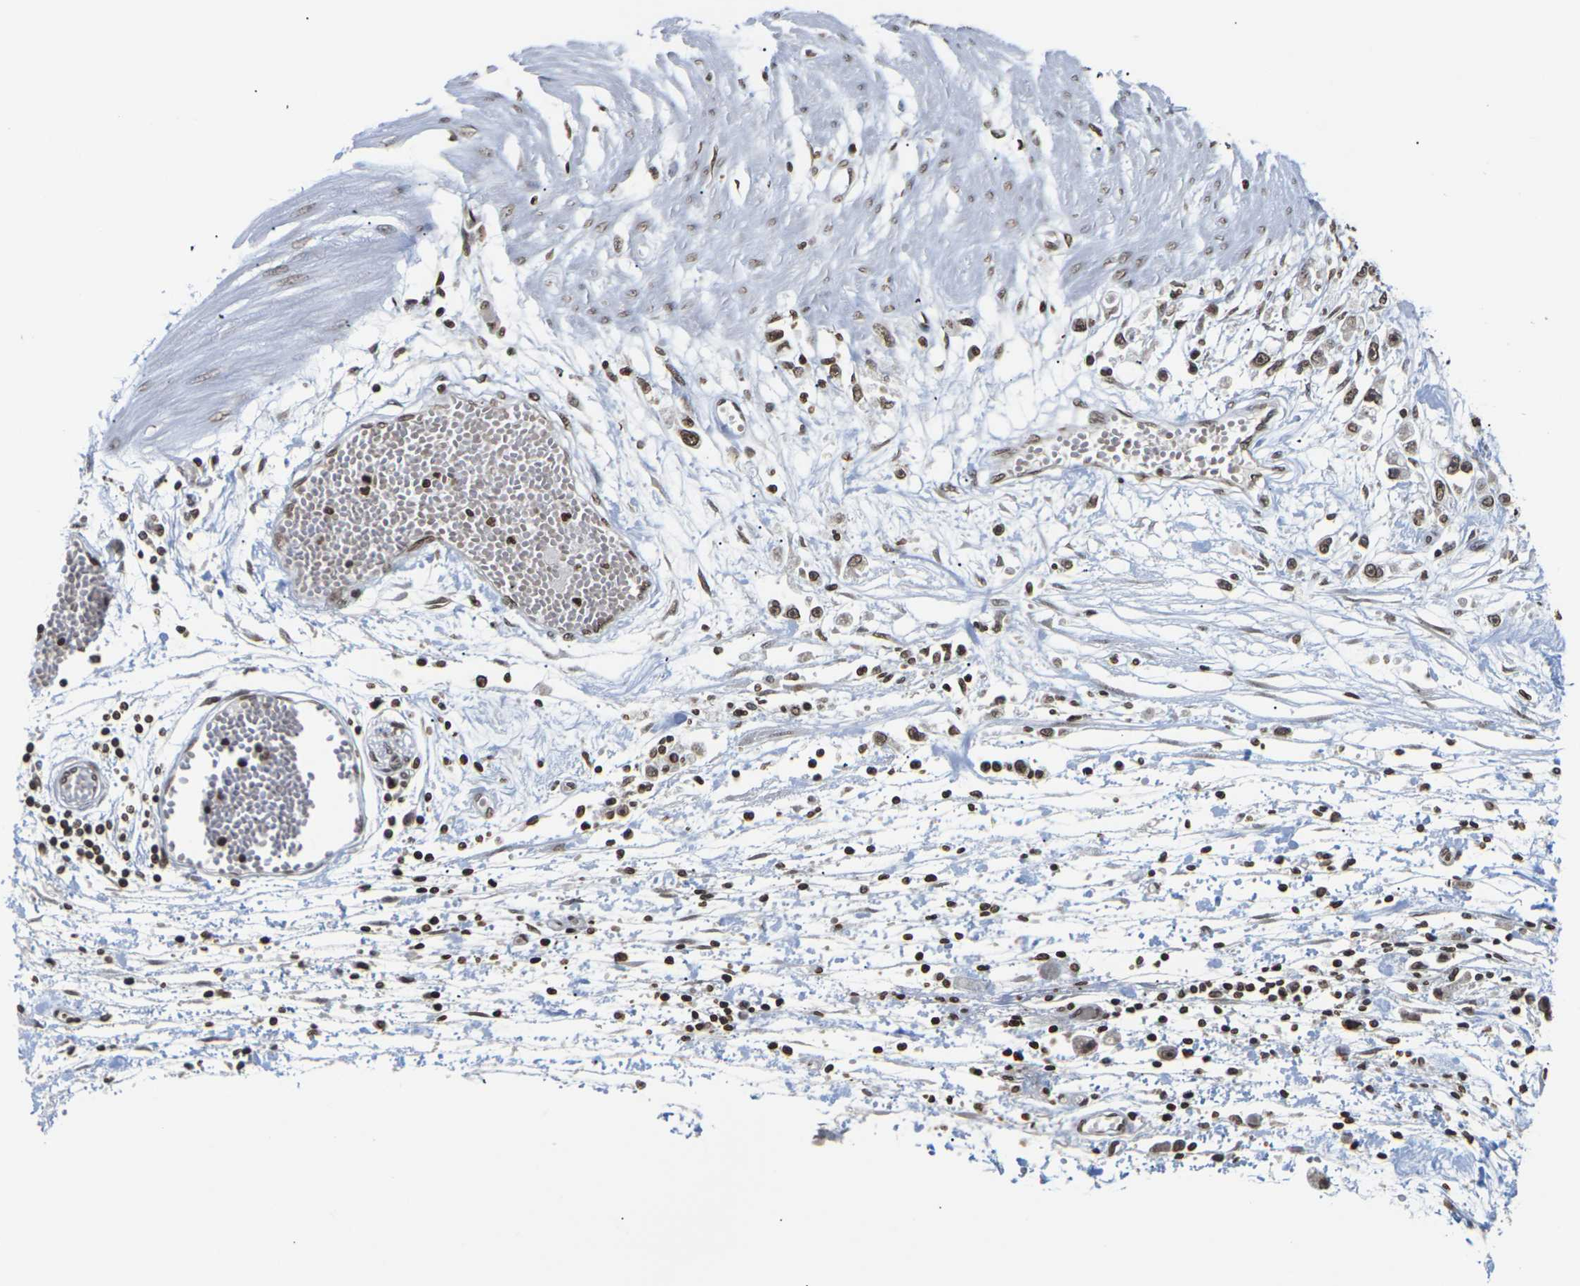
{"staining": {"intensity": "moderate", "quantity": ">75%", "location": "nuclear"}, "tissue": "stomach cancer", "cell_type": "Tumor cells", "image_type": "cancer", "snomed": [{"axis": "morphology", "description": "Adenocarcinoma, NOS"}, {"axis": "topography", "description": "Stomach"}], "caption": "High-power microscopy captured an immunohistochemistry (IHC) photomicrograph of stomach cancer (adenocarcinoma), revealing moderate nuclear staining in approximately >75% of tumor cells.", "gene": "ETV5", "patient": {"sex": "female", "age": 59}}